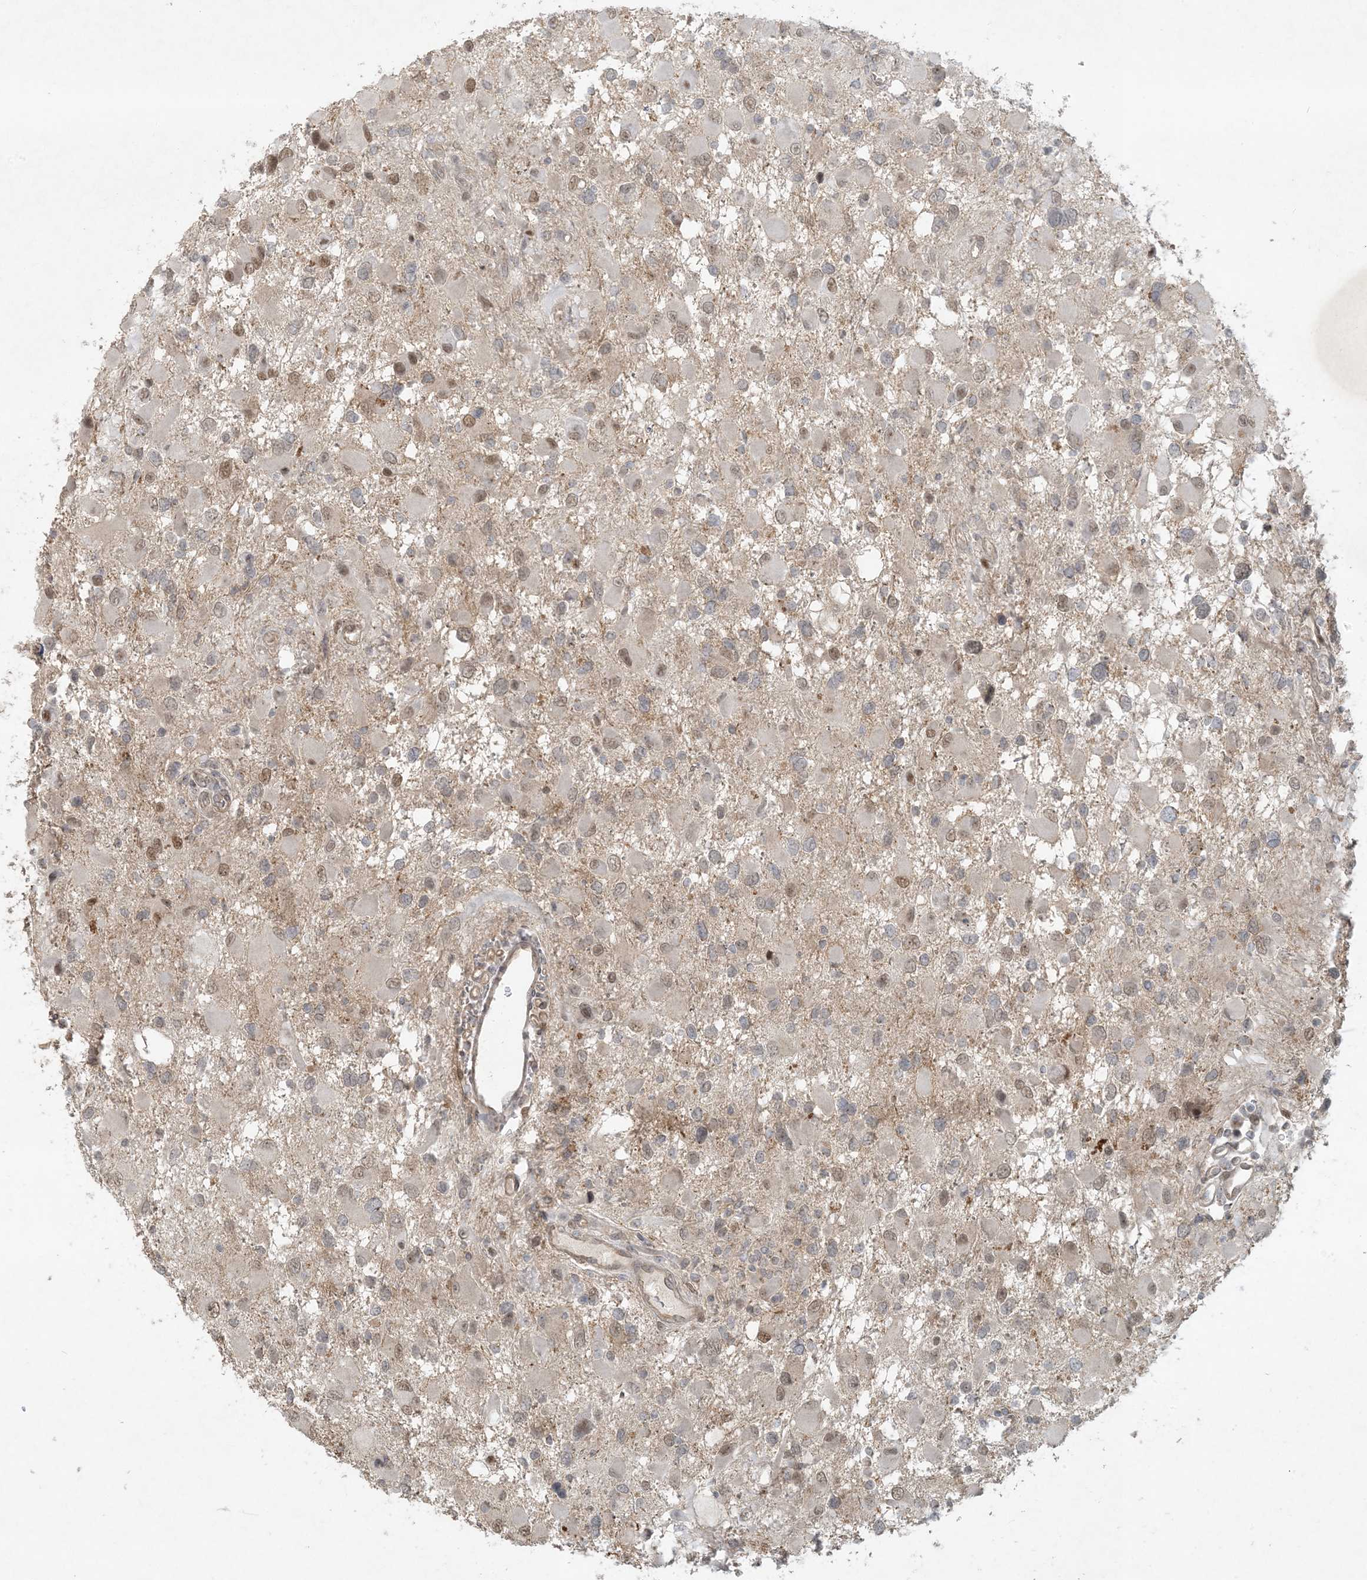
{"staining": {"intensity": "moderate", "quantity": "25%-75%", "location": "nuclear"}, "tissue": "glioma", "cell_type": "Tumor cells", "image_type": "cancer", "snomed": [{"axis": "morphology", "description": "Glioma, malignant, High grade"}, {"axis": "topography", "description": "Brain"}], "caption": "Brown immunohistochemical staining in glioma exhibits moderate nuclear staining in approximately 25%-75% of tumor cells.", "gene": "BCORL1", "patient": {"sex": "male", "age": 53}}